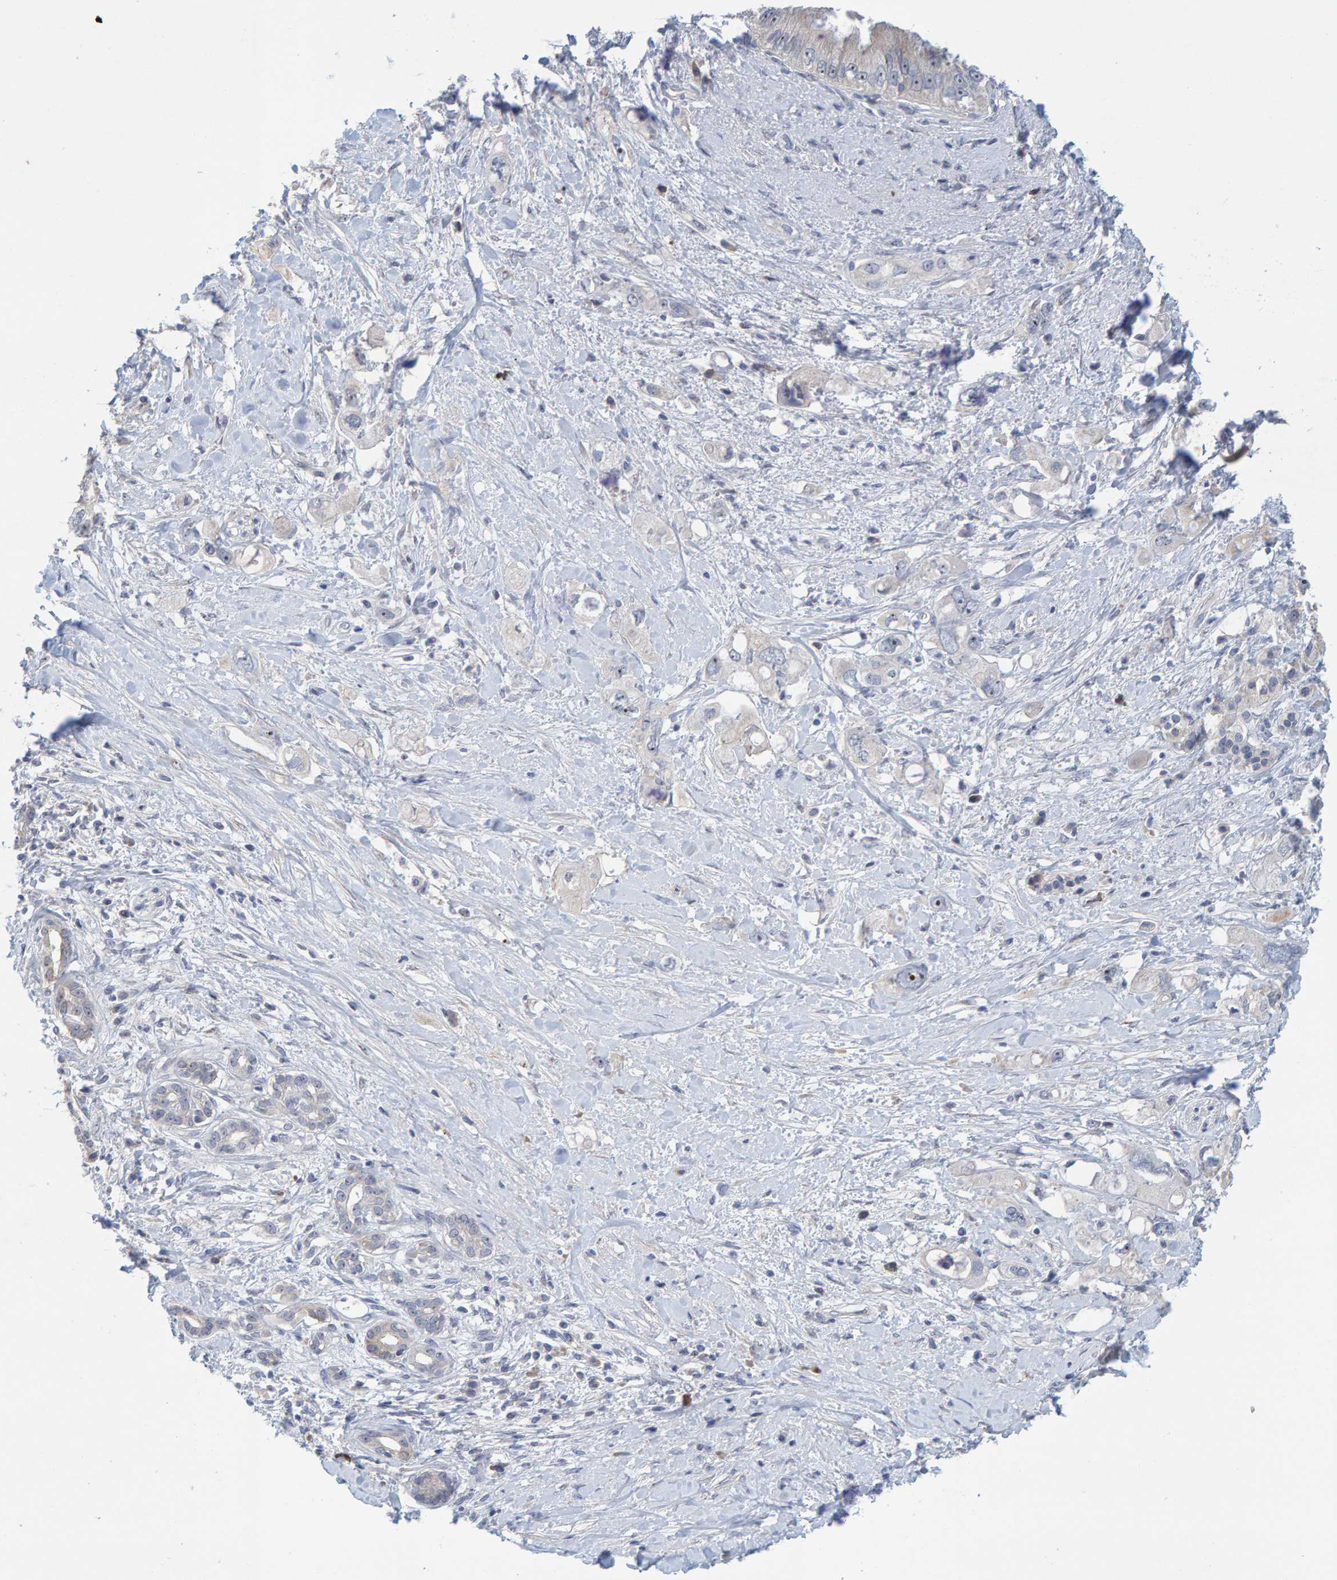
{"staining": {"intensity": "weak", "quantity": "25%-75%", "location": "nuclear"}, "tissue": "pancreatic cancer", "cell_type": "Tumor cells", "image_type": "cancer", "snomed": [{"axis": "morphology", "description": "Adenocarcinoma, NOS"}, {"axis": "topography", "description": "Pancreas"}], "caption": "IHC (DAB) staining of human pancreatic cancer (adenocarcinoma) shows weak nuclear protein expression in approximately 25%-75% of tumor cells.", "gene": "ZNF77", "patient": {"sex": "female", "age": 56}}